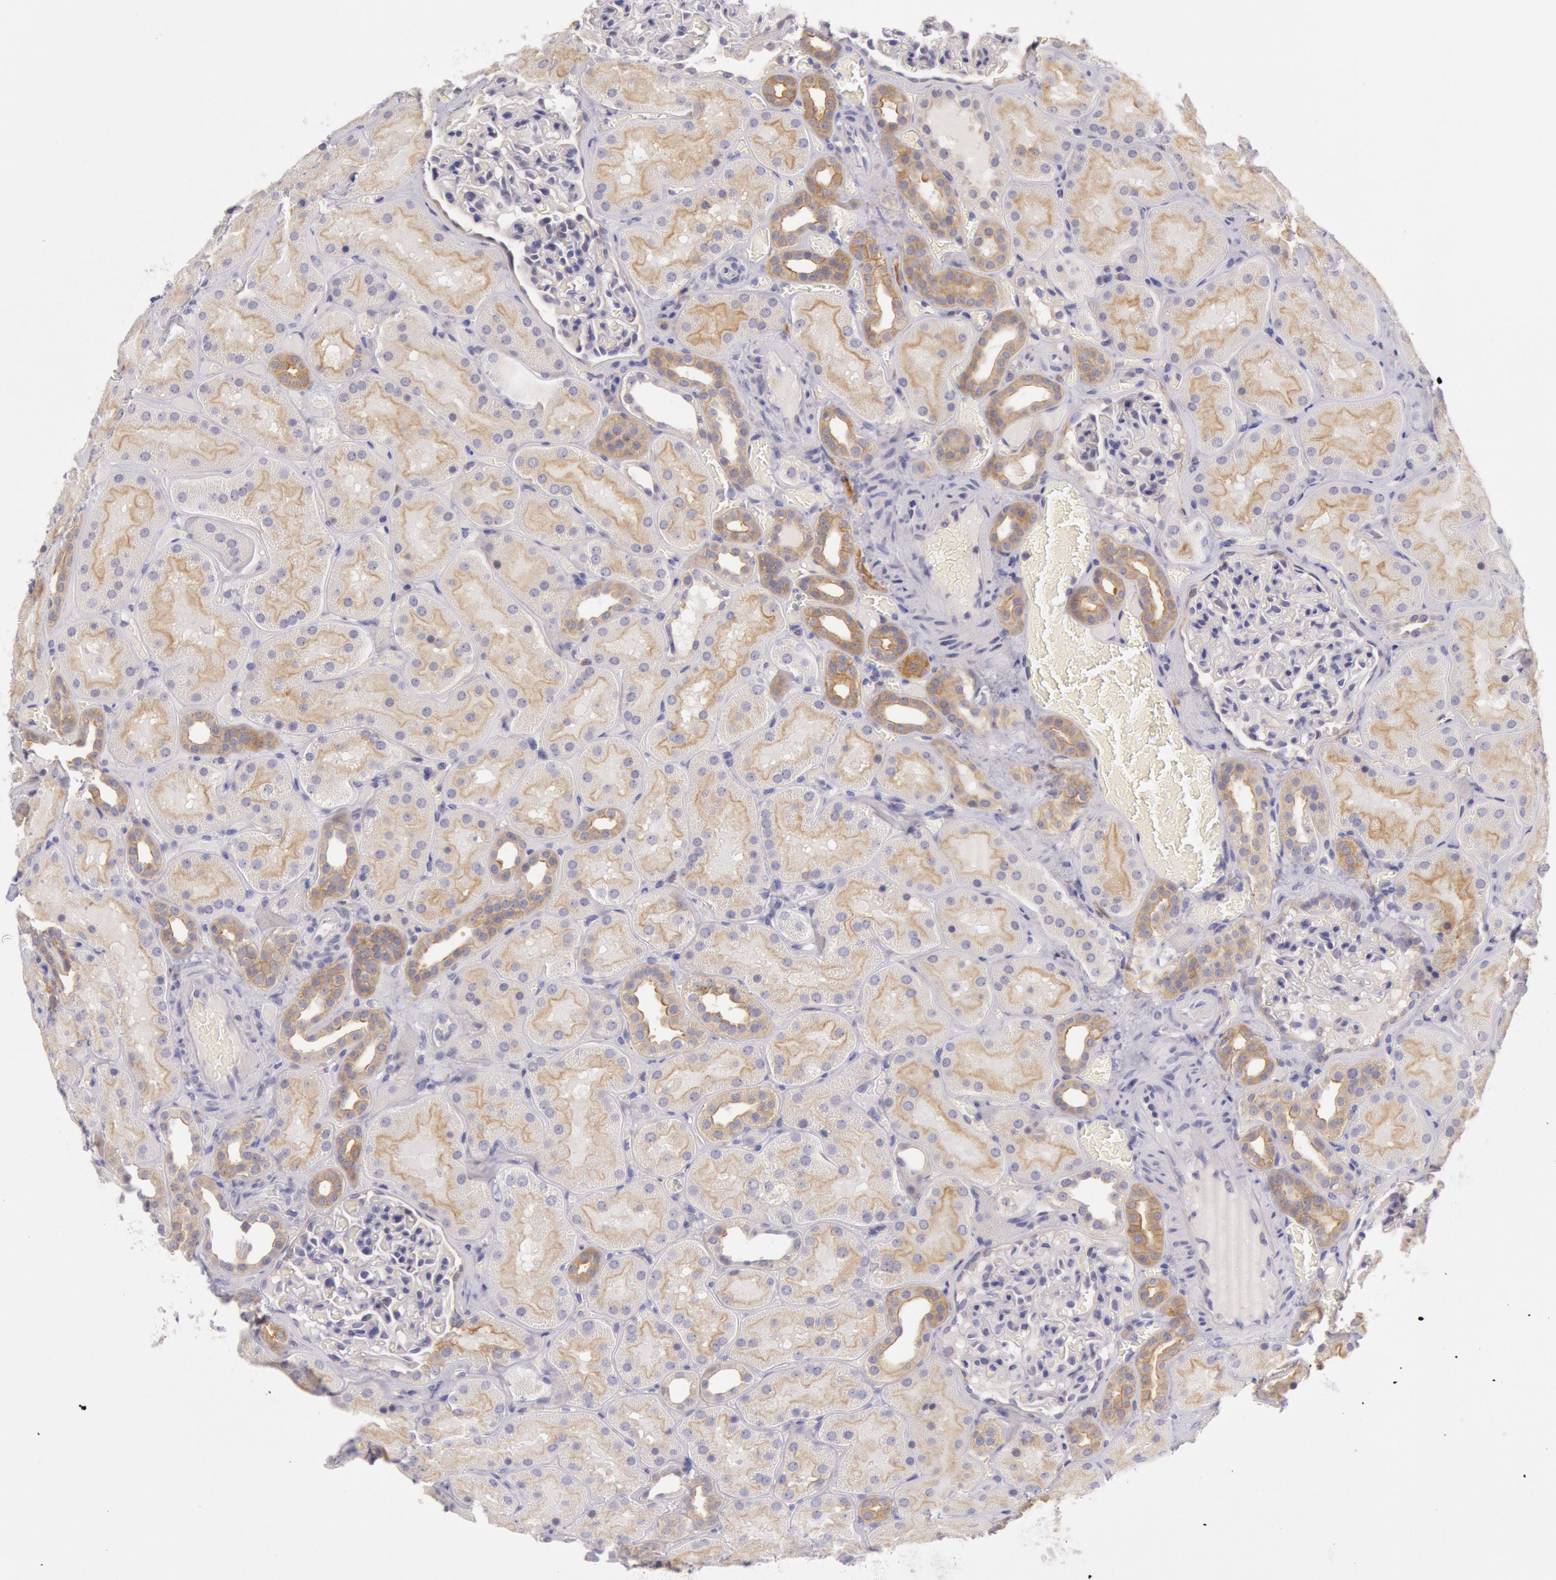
{"staining": {"intensity": "negative", "quantity": "none", "location": "none"}, "tissue": "kidney", "cell_type": "Cells in glomeruli", "image_type": "normal", "snomed": [{"axis": "morphology", "description": "Normal tissue, NOS"}, {"axis": "topography", "description": "Kidney"}], "caption": "Immunohistochemical staining of unremarkable human kidney reveals no significant staining in cells in glomeruli.", "gene": "MYO5A", "patient": {"sex": "male", "age": 28}}